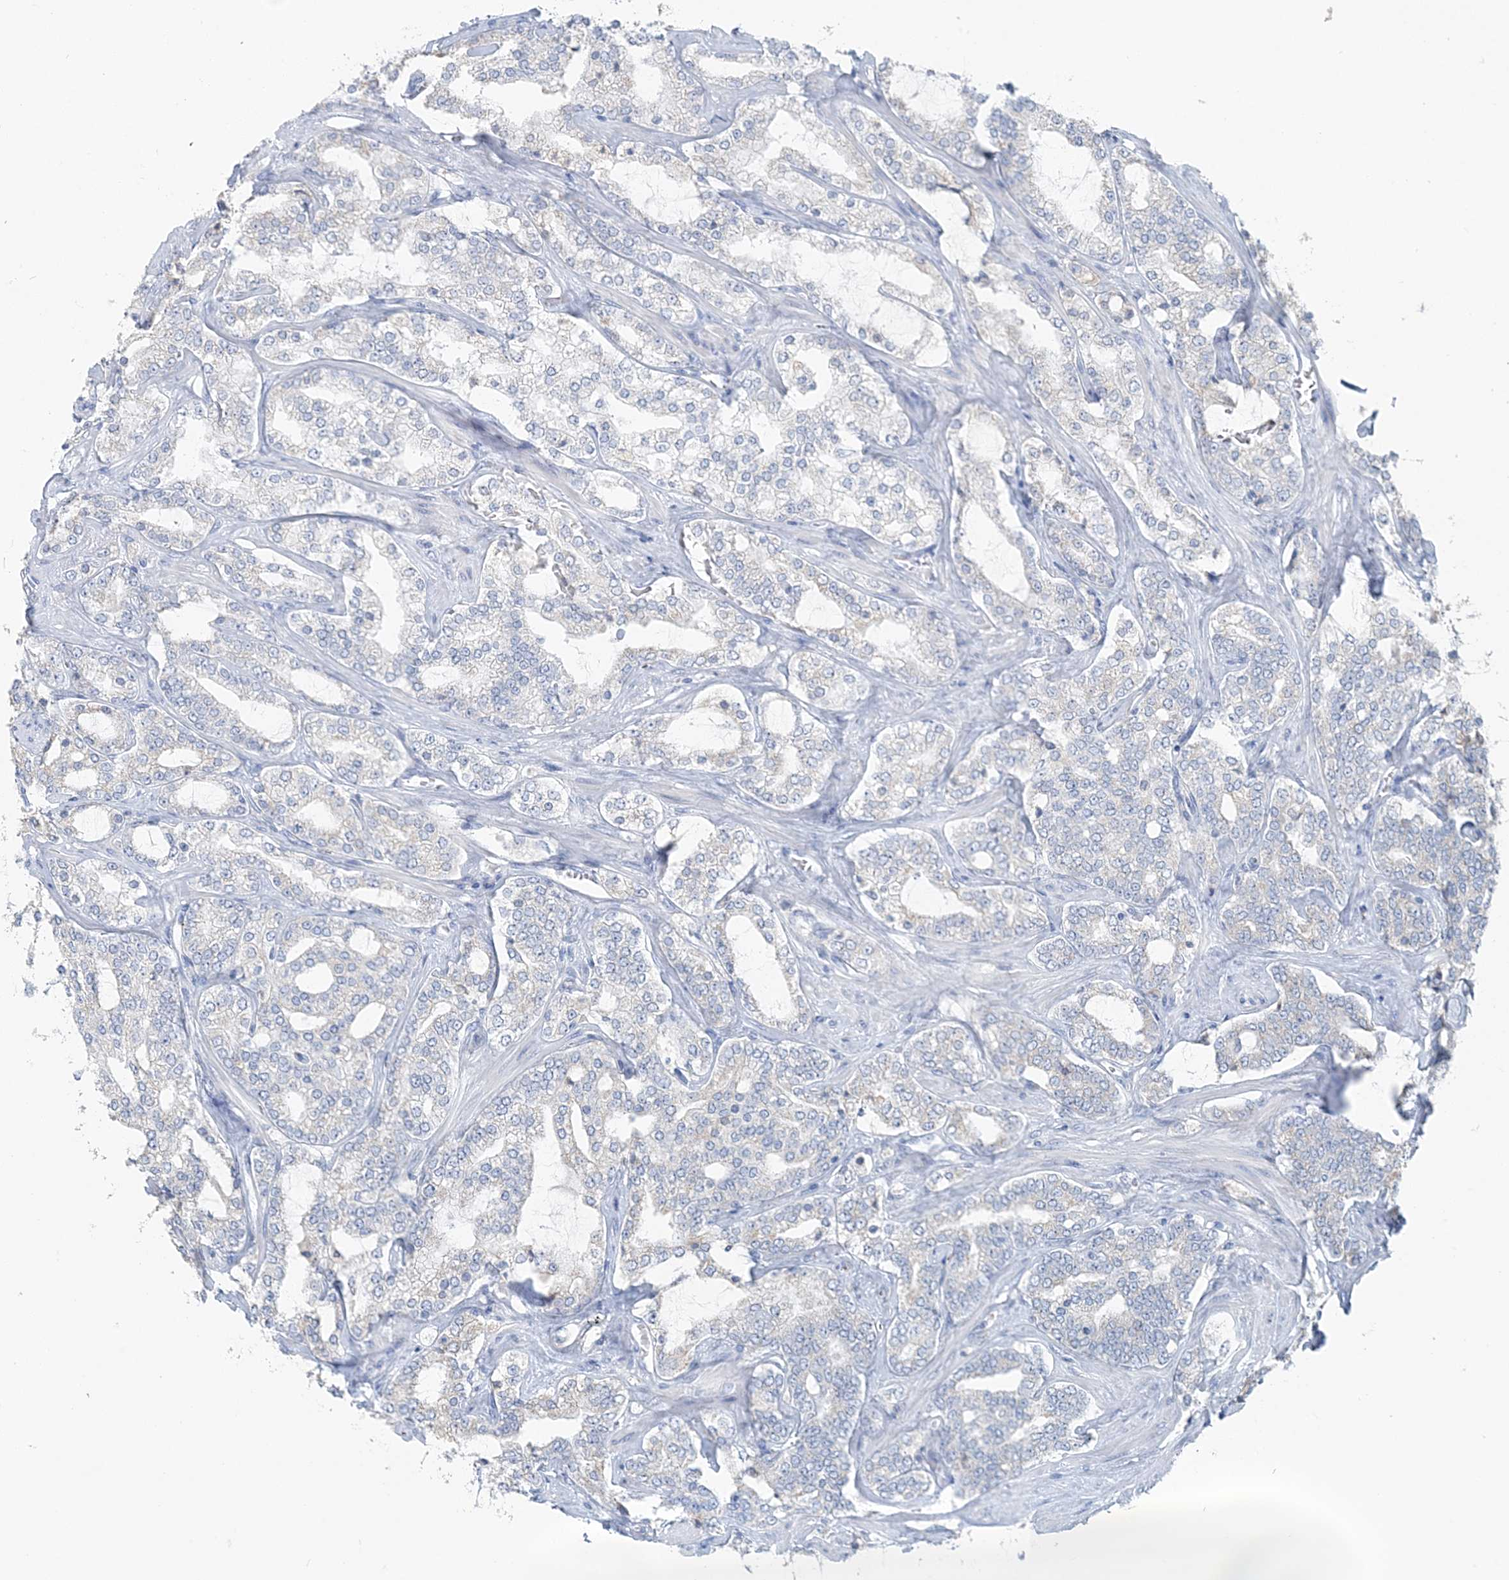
{"staining": {"intensity": "negative", "quantity": "none", "location": "none"}, "tissue": "prostate cancer", "cell_type": "Tumor cells", "image_type": "cancer", "snomed": [{"axis": "morphology", "description": "Adenocarcinoma, High grade"}, {"axis": "topography", "description": "Prostate"}], "caption": "Immunohistochemistry (IHC) of prostate cancer (high-grade adenocarcinoma) exhibits no positivity in tumor cells.", "gene": "TBC1D5", "patient": {"sex": "male", "age": 64}}